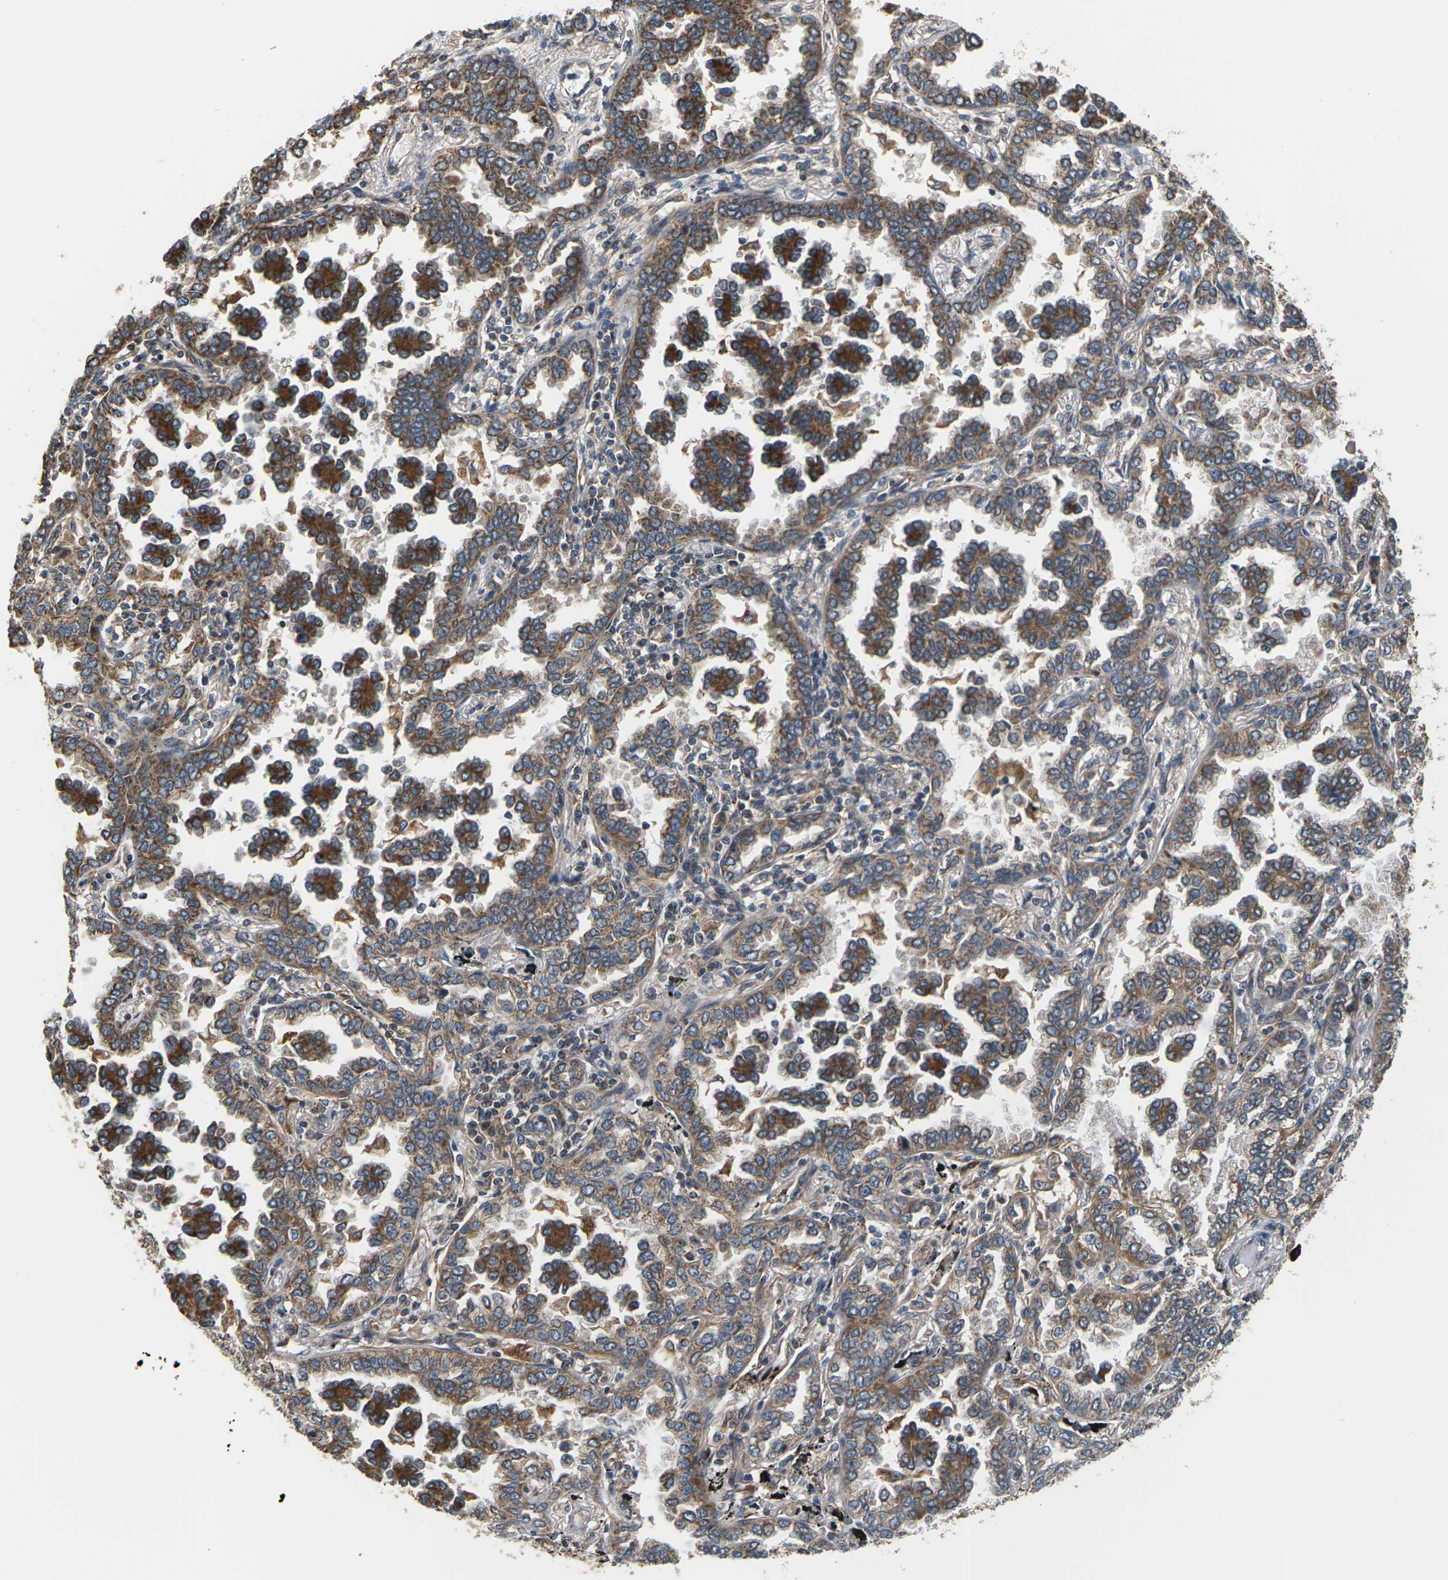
{"staining": {"intensity": "strong", "quantity": "25%-75%", "location": "cytoplasmic/membranous"}, "tissue": "lung cancer", "cell_type": "Tumor cells", "image_type": "cancer", "snomed": [{"axis": "morphology", "description": "Normal tissue, NOS"}, {"axis": "morphology", "description": "Adenocarcinoma, NOS"}, {"axis": "topography", "description": "Lung"}], "caption": "Tumor cells show high levels of strong cytoplasmic/membranous staining in approximately 25%-75% of cells in human lung cancer.", "gene": "PCDHB4", "patient": {"sex": "male", "age": 59}}